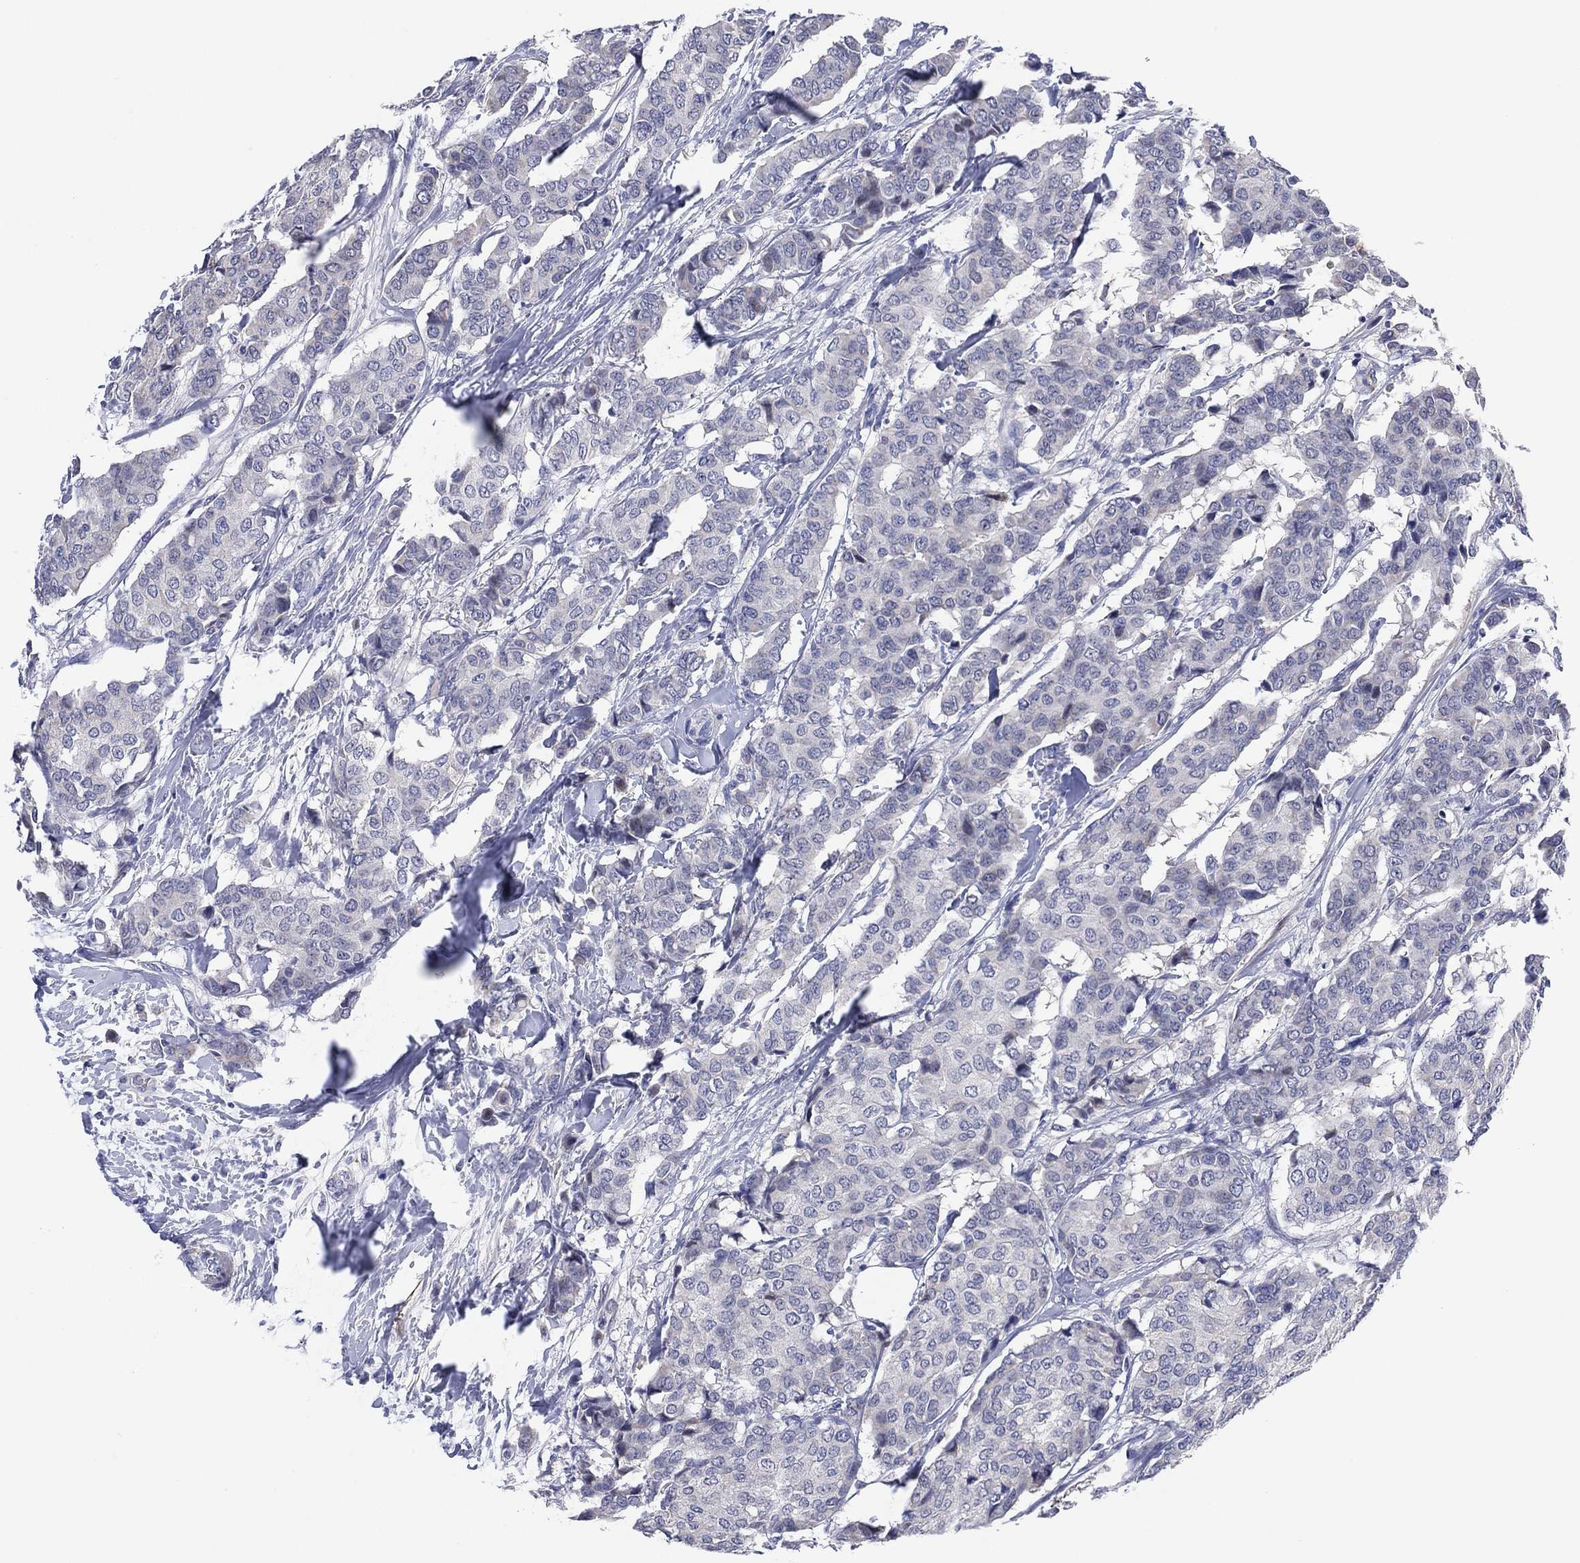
{"staining": {"intensity": "negative", "quantity": "none", "location": "none"}, "tissue": "breast cancer", "cell_type": "Tumor cells", "image_type": "cancer", "snomed": [{"axis": "morphology", "description": "Duct carcinoma"}, {"axis": "topography", "description": "Breast"}], "caption": "A high-resolution micrograph shows IHC staining of breast infiltrating ductal carcinoma, which exhibits no significant staining in tumor cells.", "gene": "CLIP3", "patient": {"sex": "female", "age": 75}}